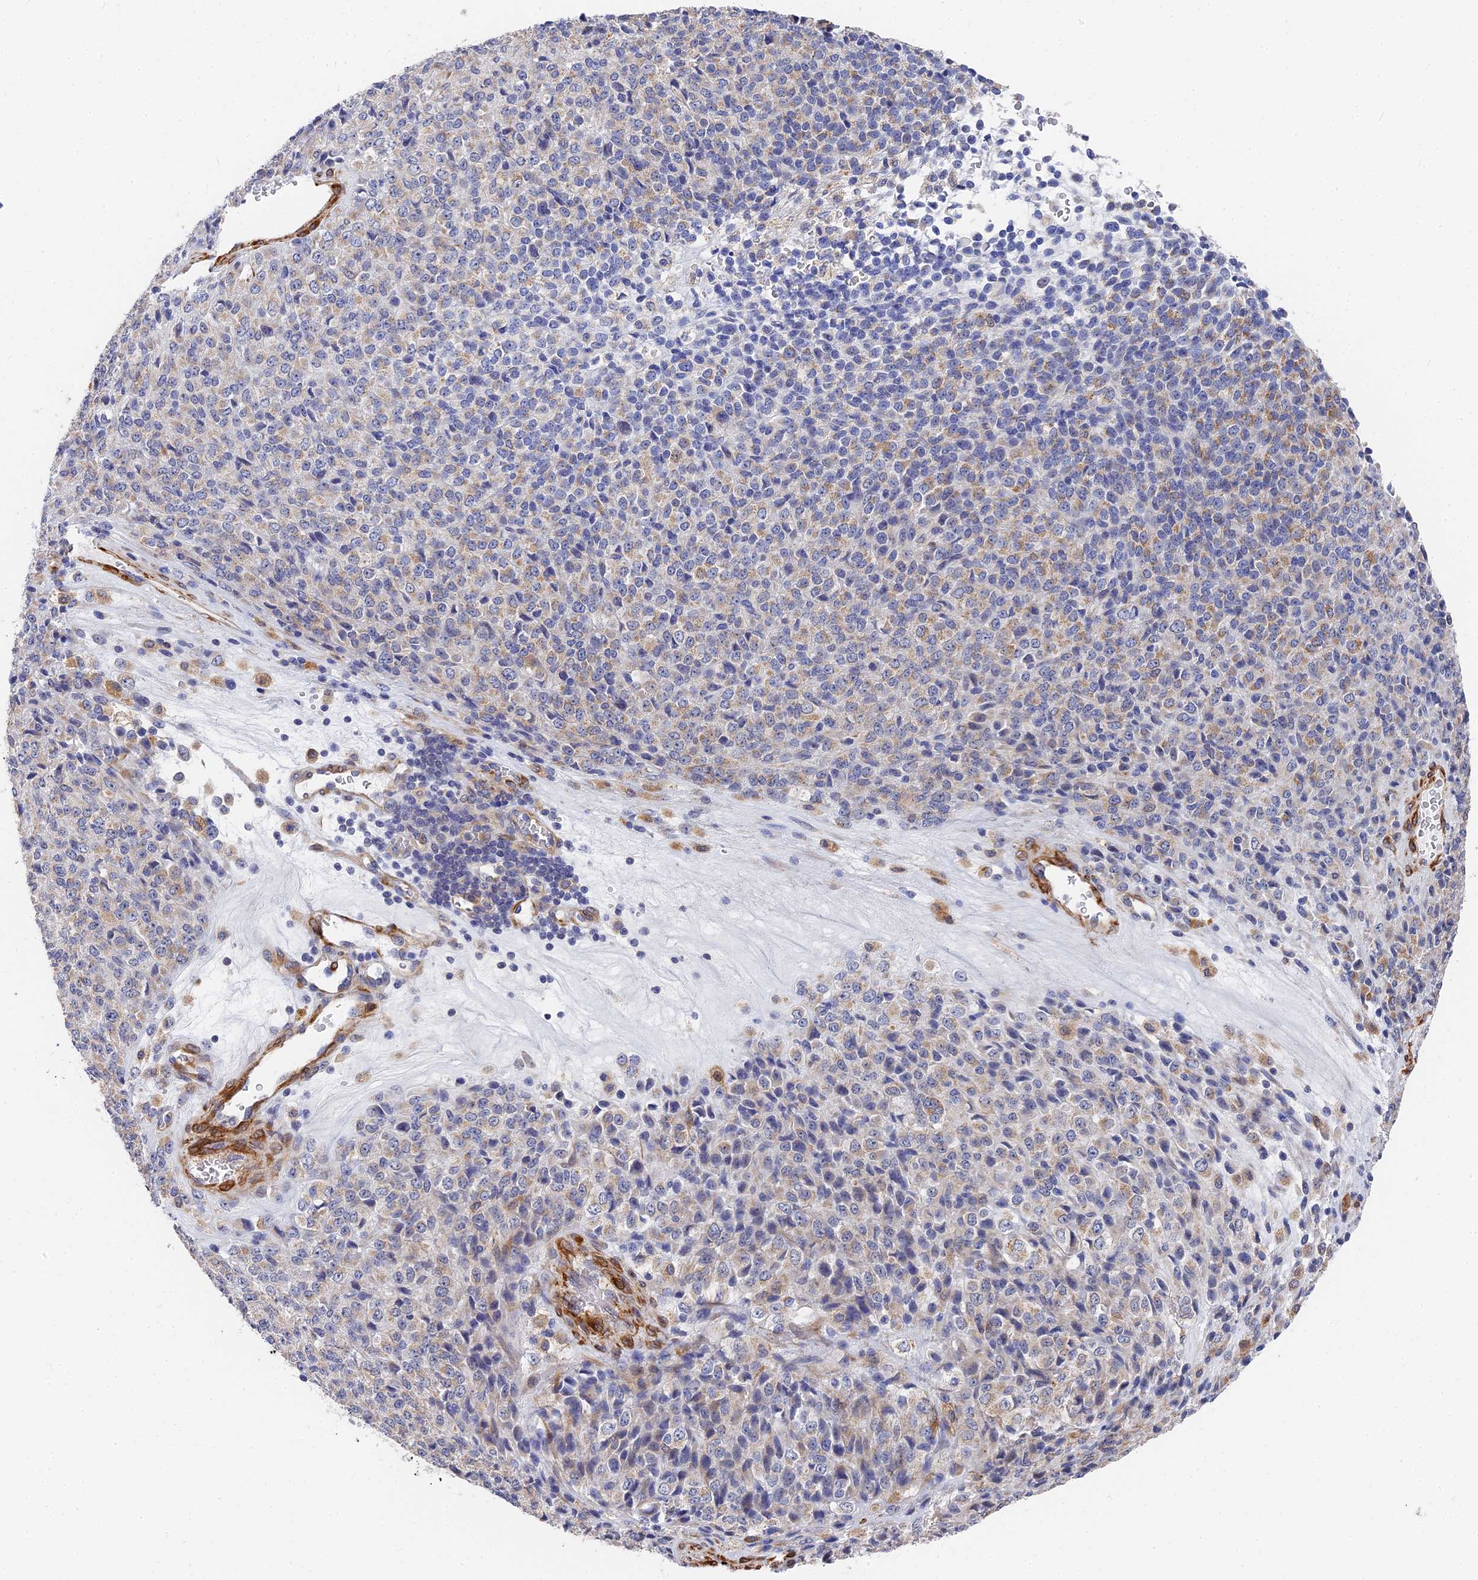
{"staining": {"intensity": "negative", "quantity": "none", "location": "none"}, "tissue": "melanoma", "cell_type": "Tumor cells", "image_type": "cancer", "snomed": [{"axis": "morphology", "description": "Malignant melanoma, Metastatic site"}, {"axis": "topography", "description": "Brain"}], "caption": "Tumor cells are negative for protein expression in human malignant melanoma (metastatic site). (Brightfield microscopy of DAB IHC at high magnification).", "gene": "CCDC113", "patient": {"sex": "female", "age": 56}}